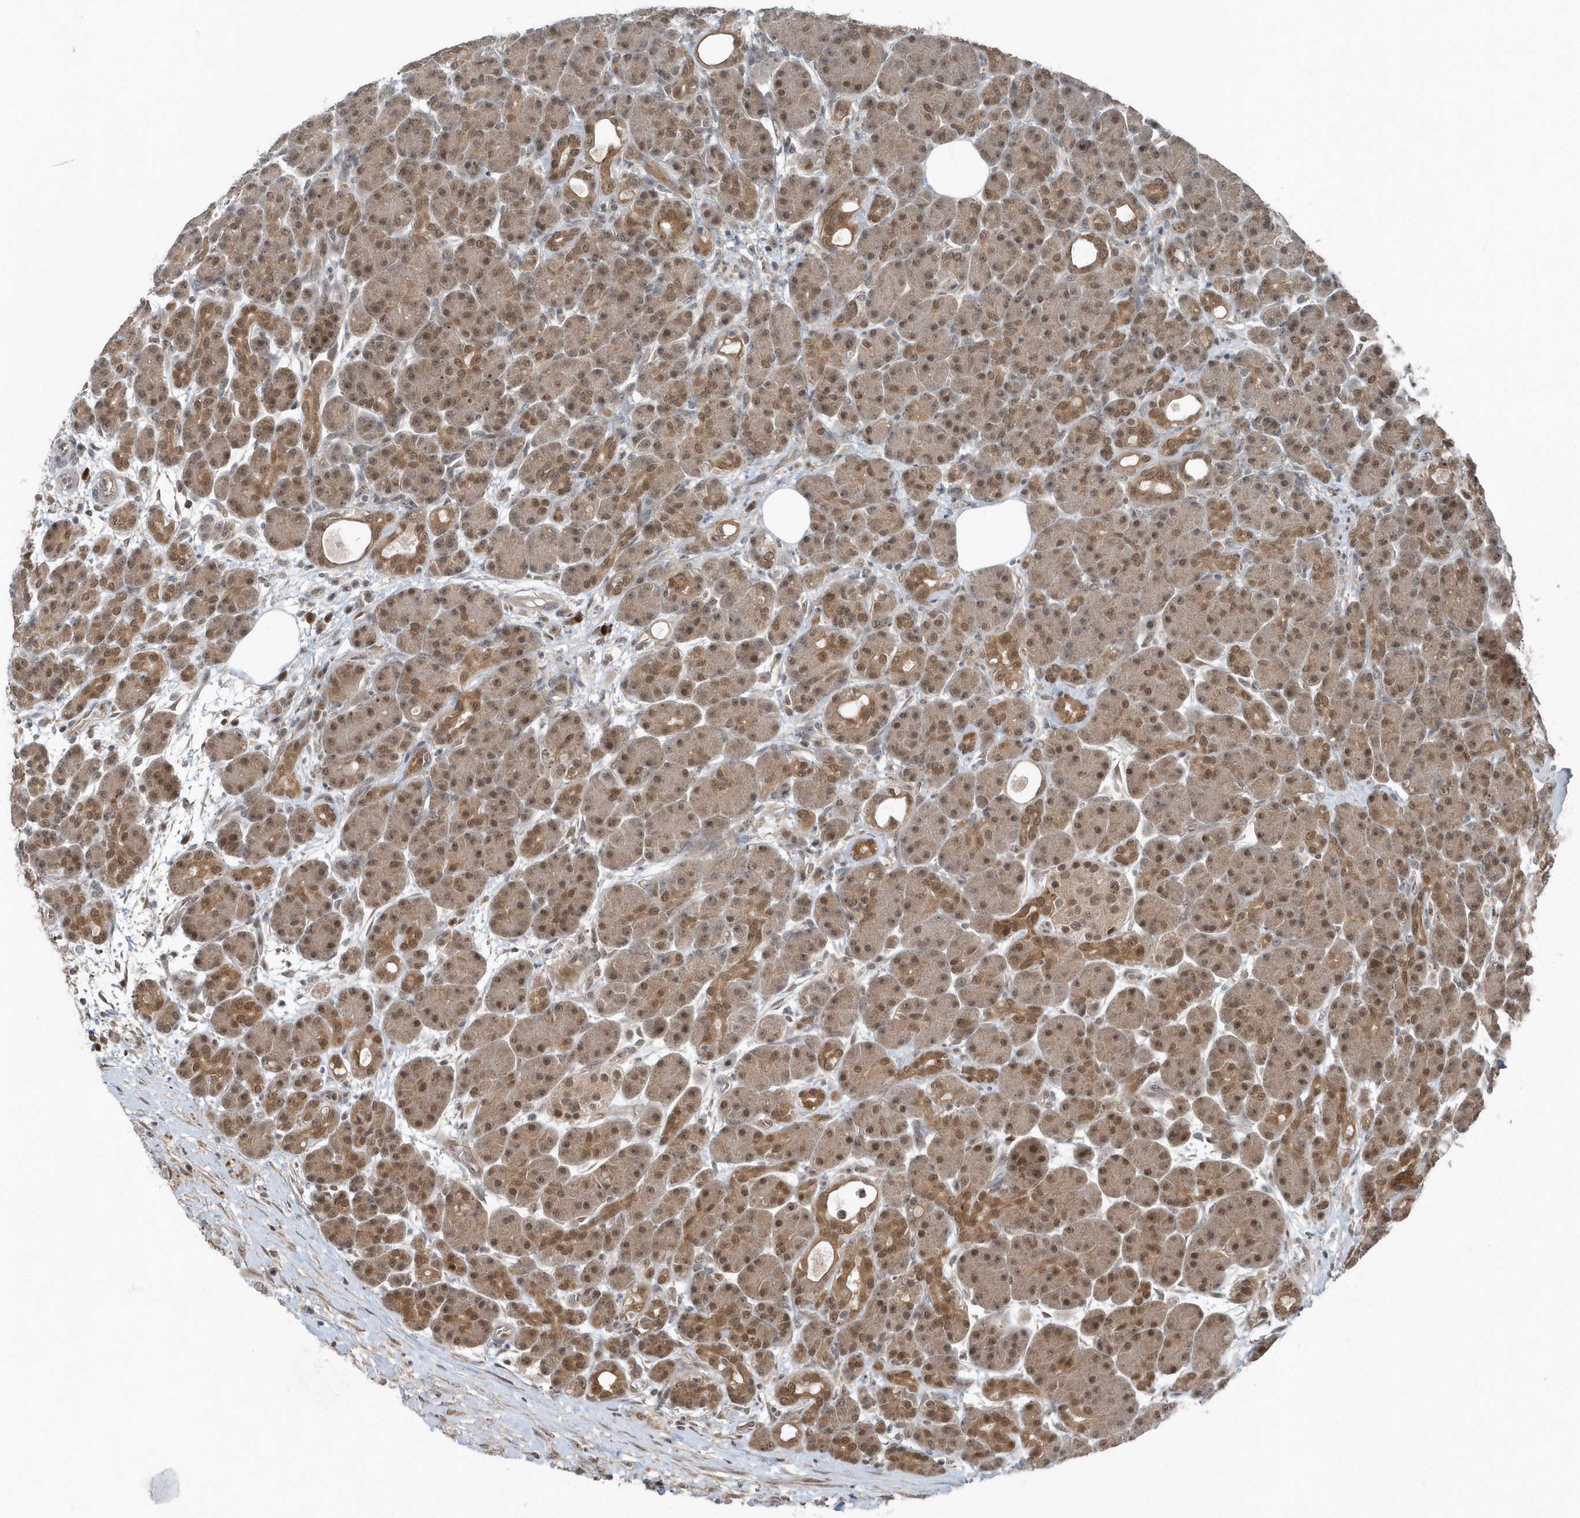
{"staining": {"intensity": "moderate", "quantity": ">75%", "location": "cytoplasmic/membranous,nuclear"}, "tissue": "pancreas", "cell_type": "Exocrine glandular cells", "image_type": "normal", "snomed": [{"axis": "morphology", "description": "Normal tissue, NOS"}, {"axis": "topography", "description": "Pancreas"}], "caption": "A brown stain labels moderate cytoplasmic/membranous,nuclear expression of a protein in exocrine glandular cells of normal pancreas.", "gene": "QTRT2", "patient": {"sex": "male", "age": 63}}